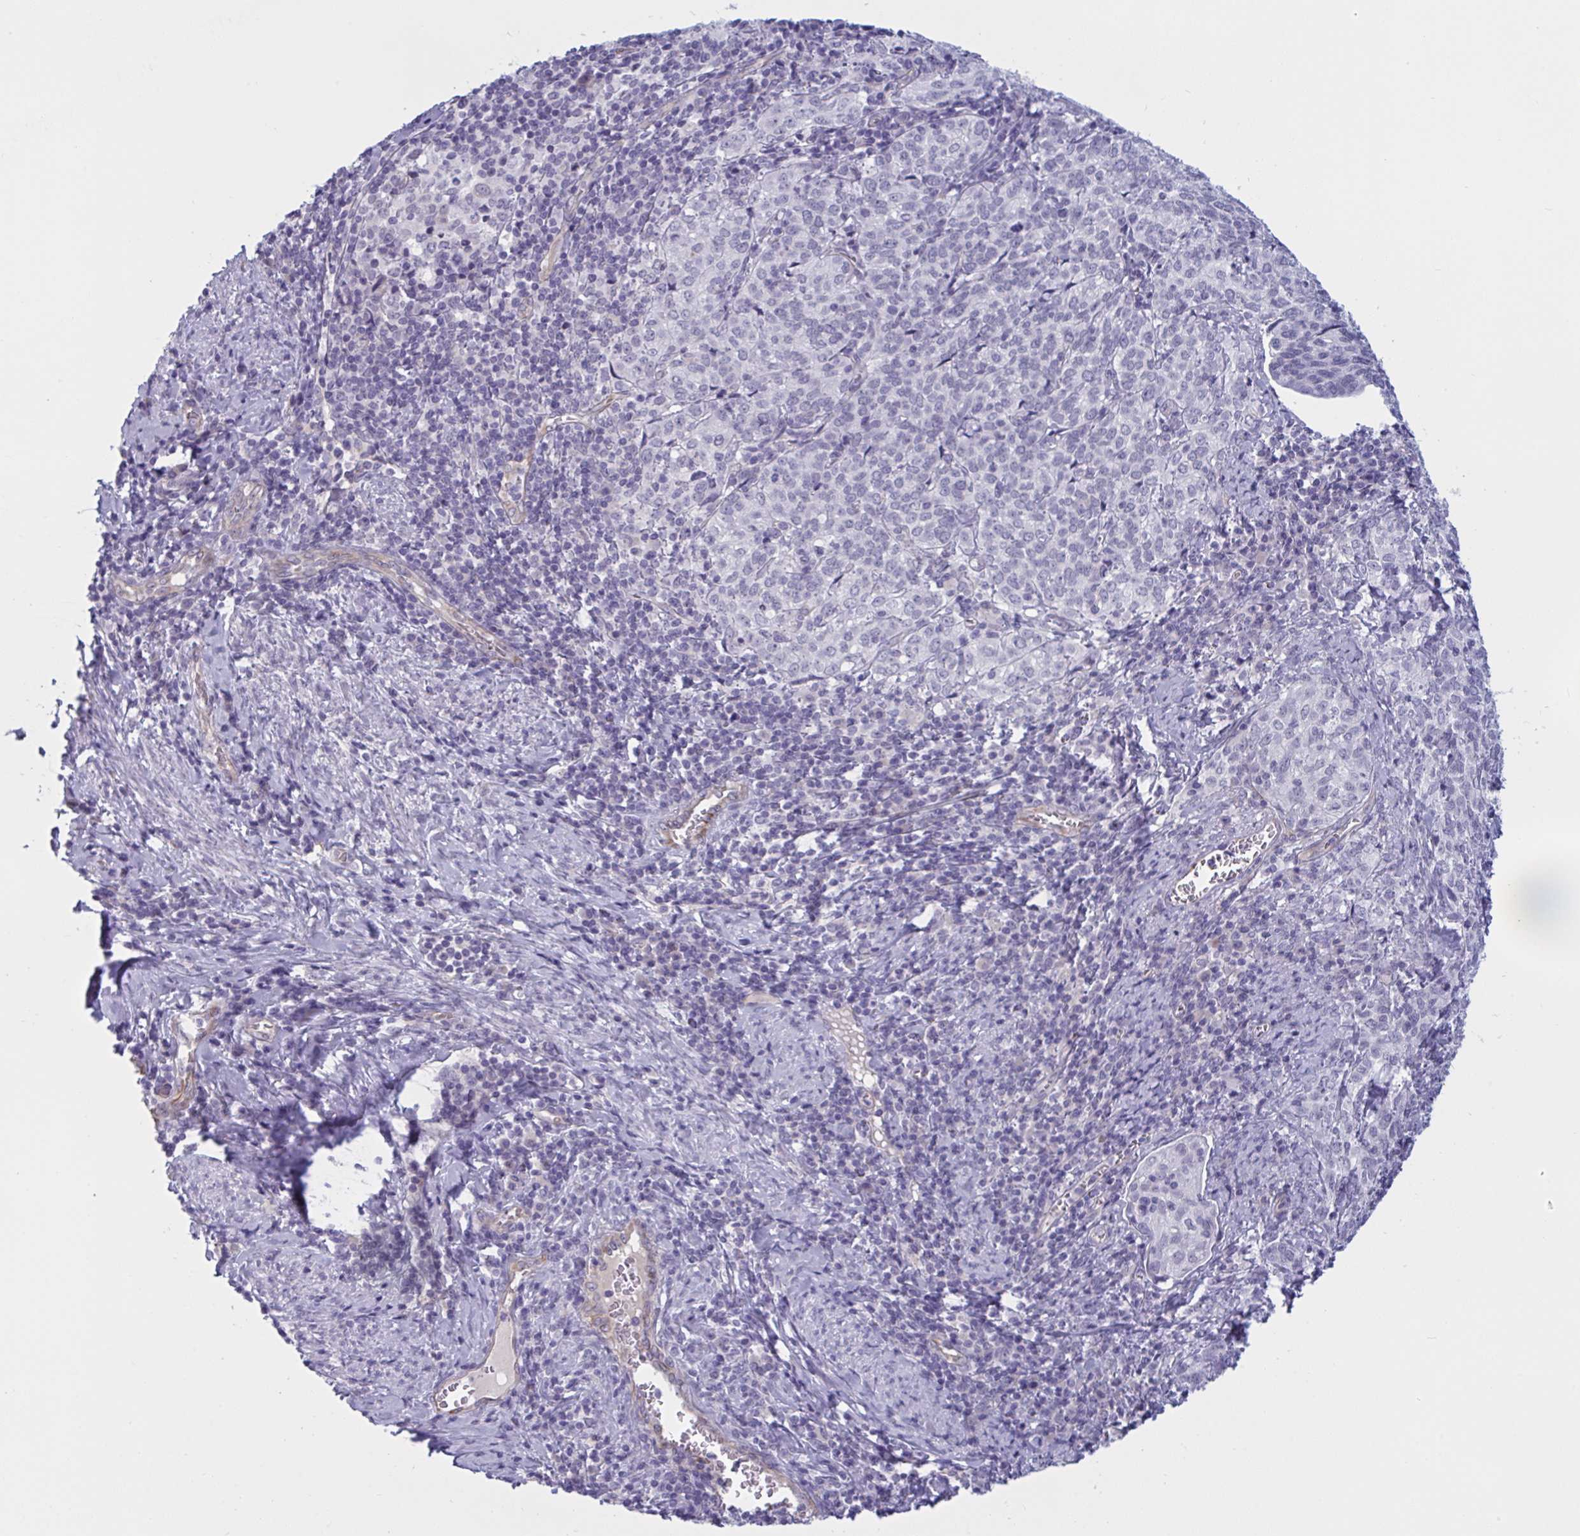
{"staining": {"intensity": "negative", "quantity": "none", "location": "none"}, "tissue": "cervical cancer", "cell_type": "Tumor cells", "image_type": "cancer", "snomed": [{"axis": "morphology", "description": "Normal tissue, NOS"}, {"axis": "morphology", "description": "Squamous cell carcinoma, NOS"}, {"axis": "topography", "description": "Vagina"}, {"axis": "topography", "description": "Cervix"}], "caption": "Cervical cancer was stained to show a protein in brown. There is no significant positivity in tumor cells.", "gene": "OR1L3", "patient": {"sex": "female", "age": 45}}